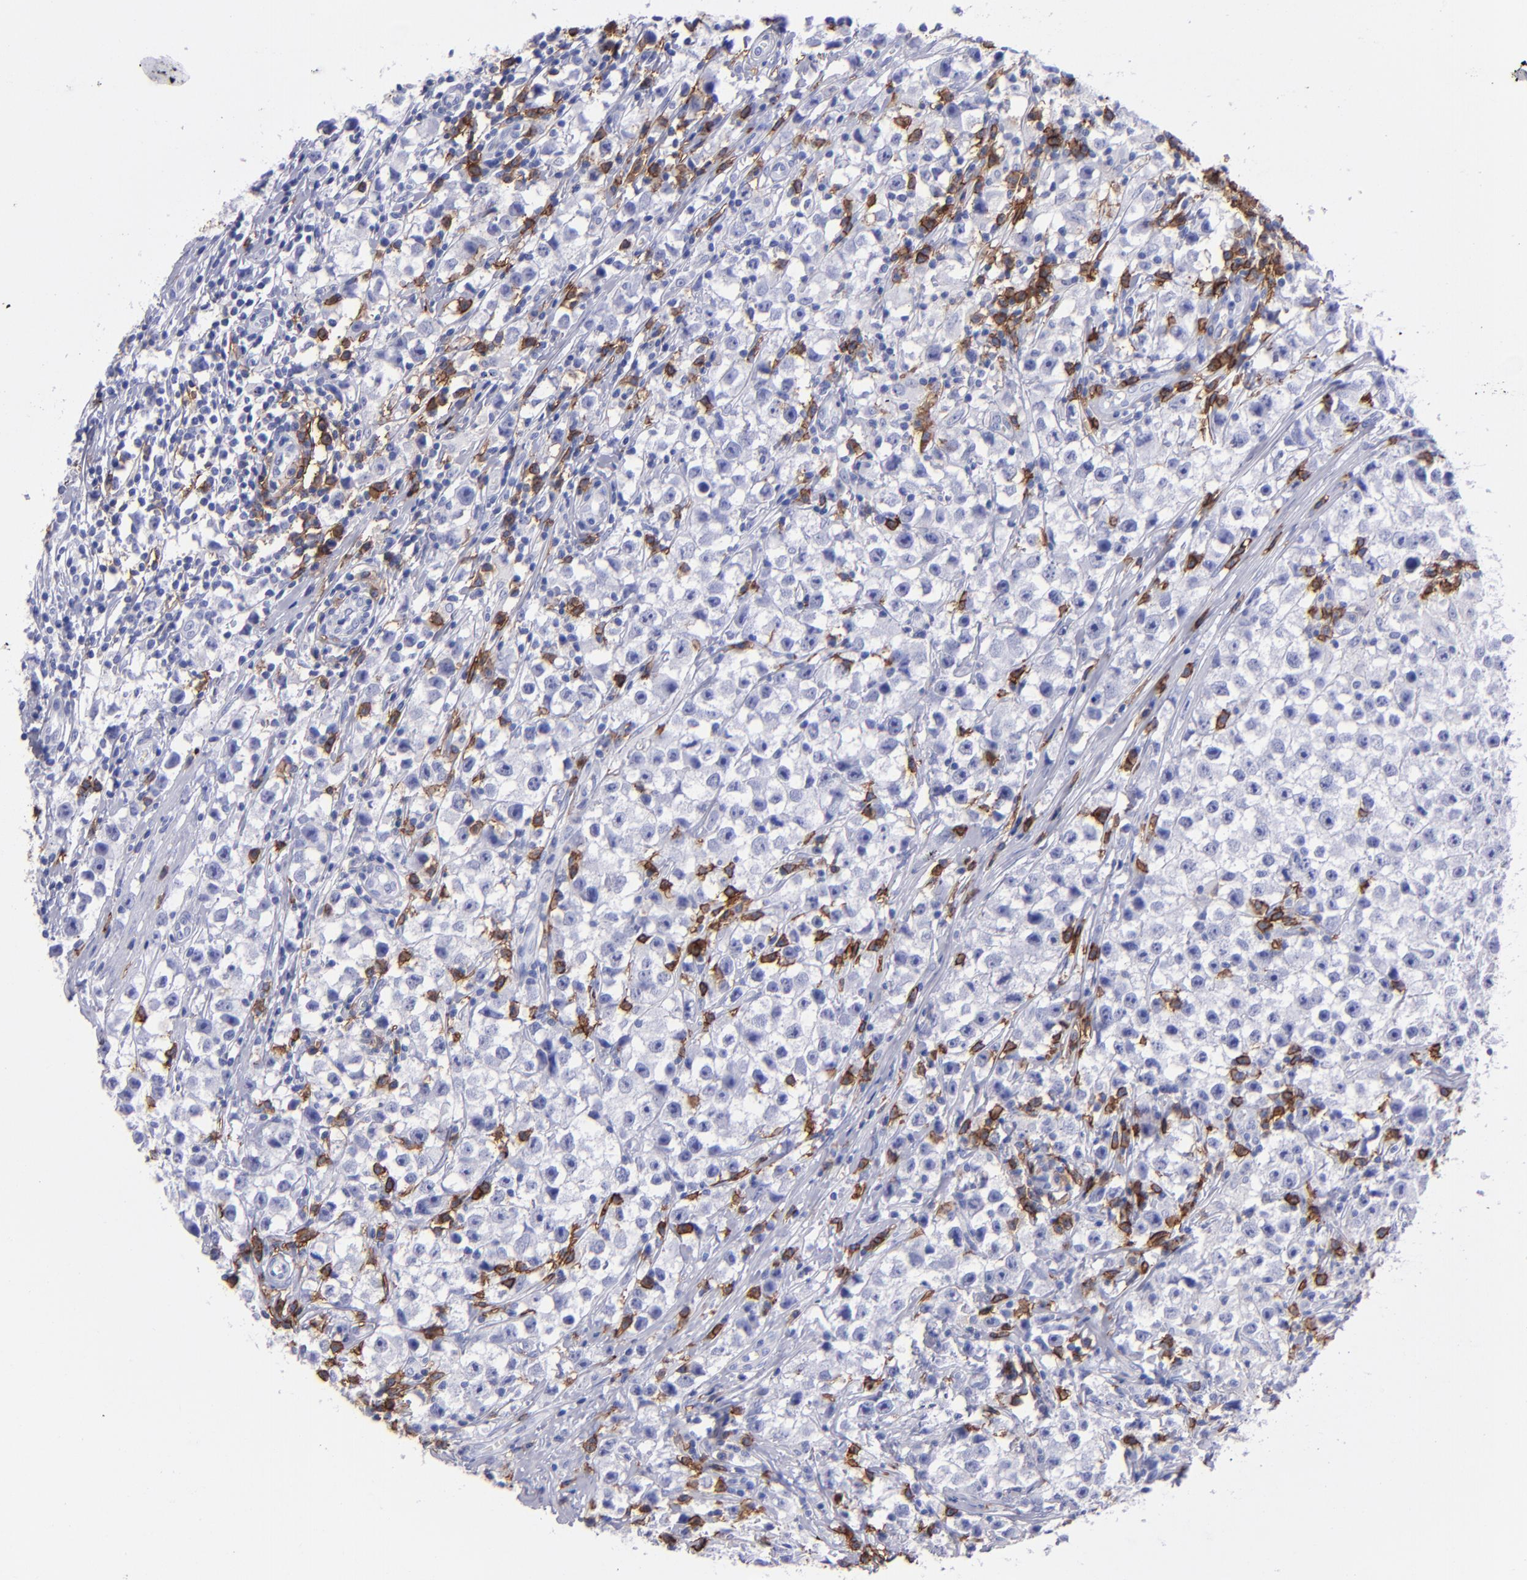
{"staining": {"intensity": "negative", "quantity": "none", "location": "none"}, "tissue": "testis cancer", "cell_type": "Tumor cells", "image_type": "cancer", "snomed": [{"axis": "morphology", "description": "Seminoma, NOS"}, {"axis": "topography", "description": "Testis"}], "caption": "There is no significant staining in tumor cells of testis cancer (seminoma). The staining was performed using DAB (3,3'-diaminobenzidine) to visualize the protein expression in brown, while the nuclei were stained in blue with hematoxylin (Magnification: 20x).", "gene": "CD38", "patient": {"sex": "male", "age": 35}}